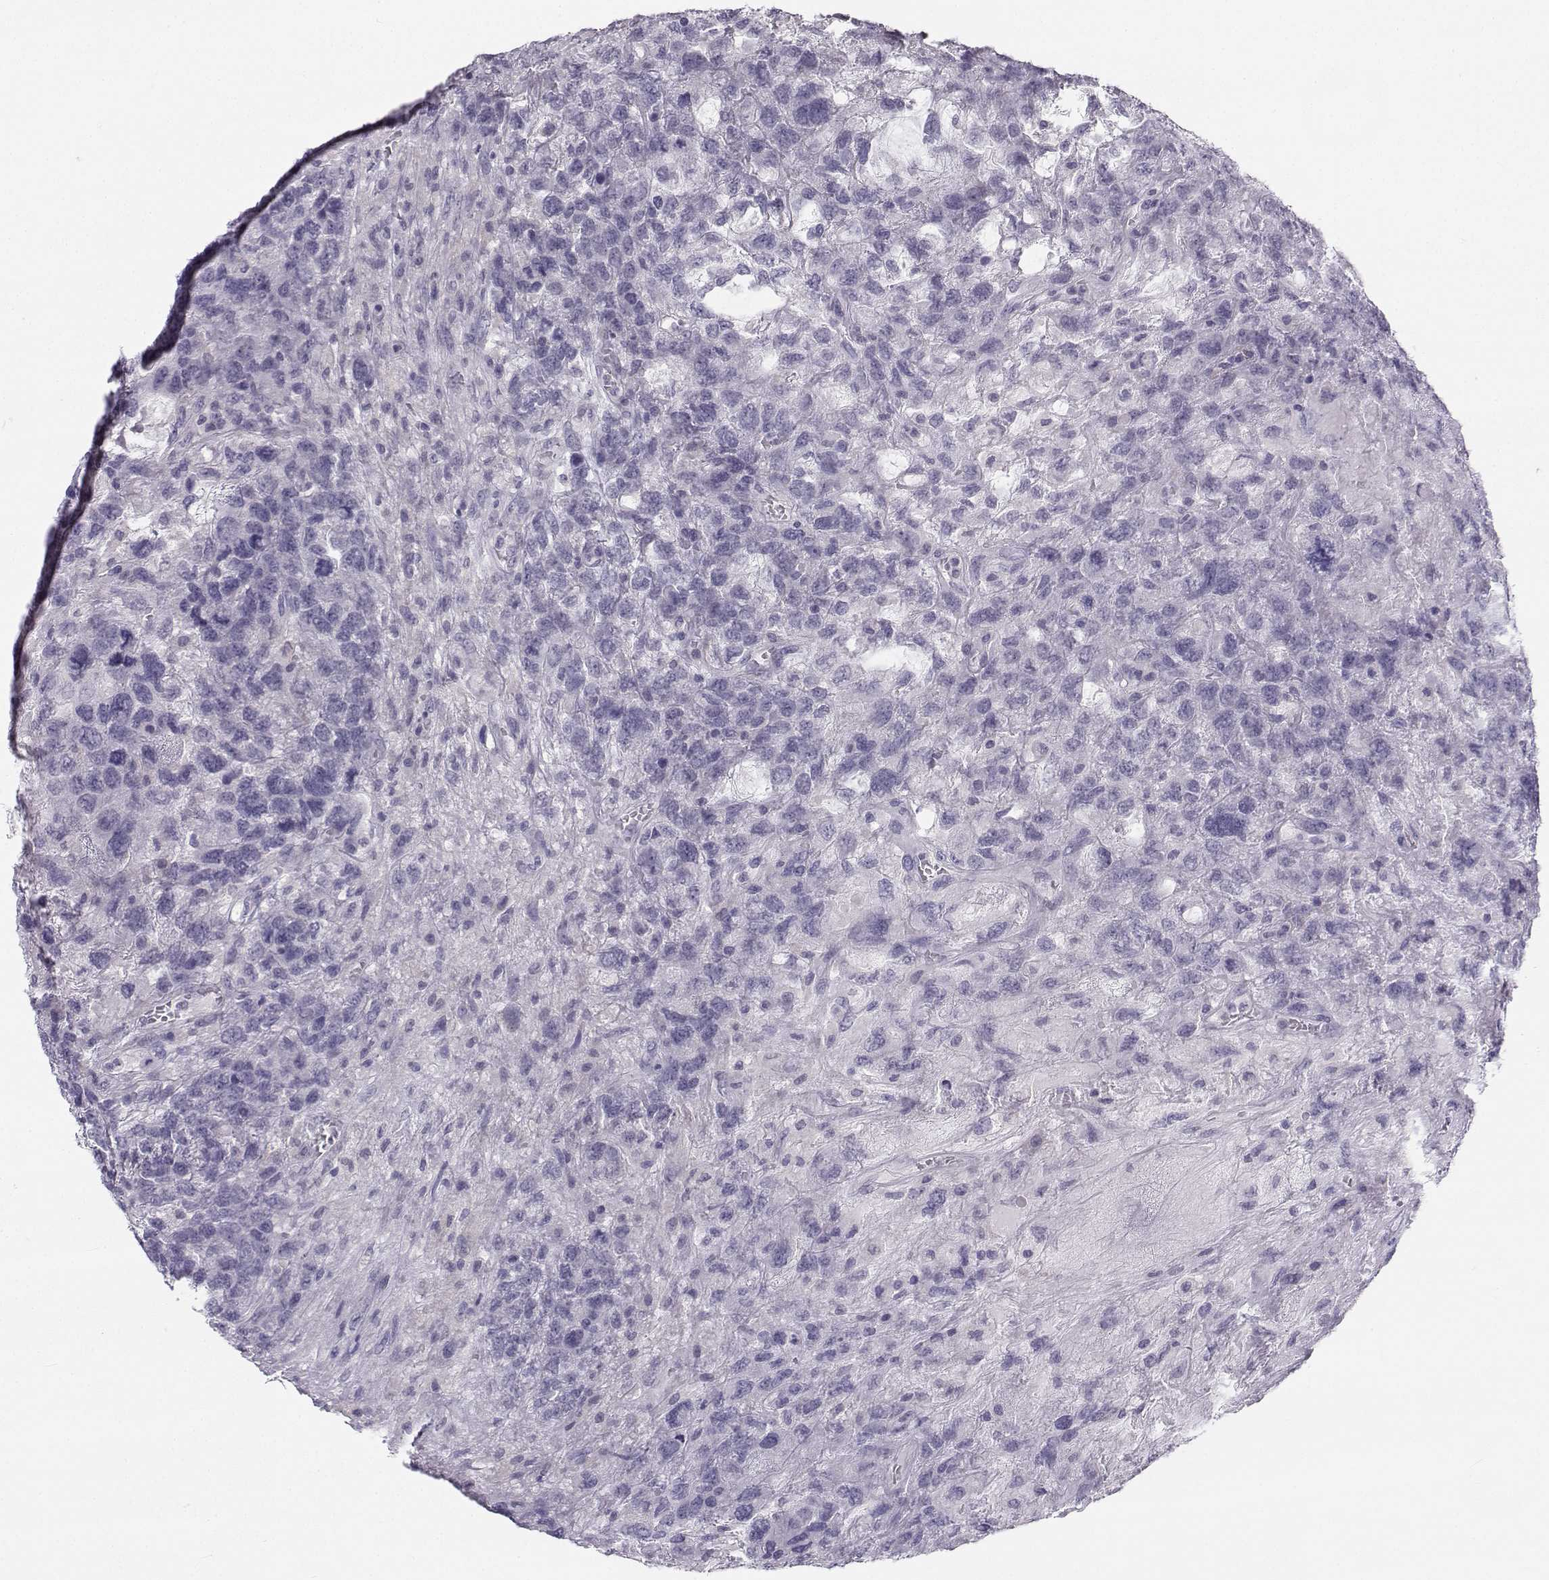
{"staining": {"intensity": "negative", "quantity": "none", "location": "none"}, "tissue": "testis cancer", "cell_type": "Tumor cells", "image_type": "cancer", "snomed": [{"axis": "morphology", "description": "Seminoma, NOS"}, {"axis": "topography", "description": "Testis"}], "caption": "DAB immunohistochemical staining of testis cancer (seminoma) demonstrates no significant positivity in tumor cells.", "gene": "SYCE1", "patient": {"sex": "male", "age": 52}}